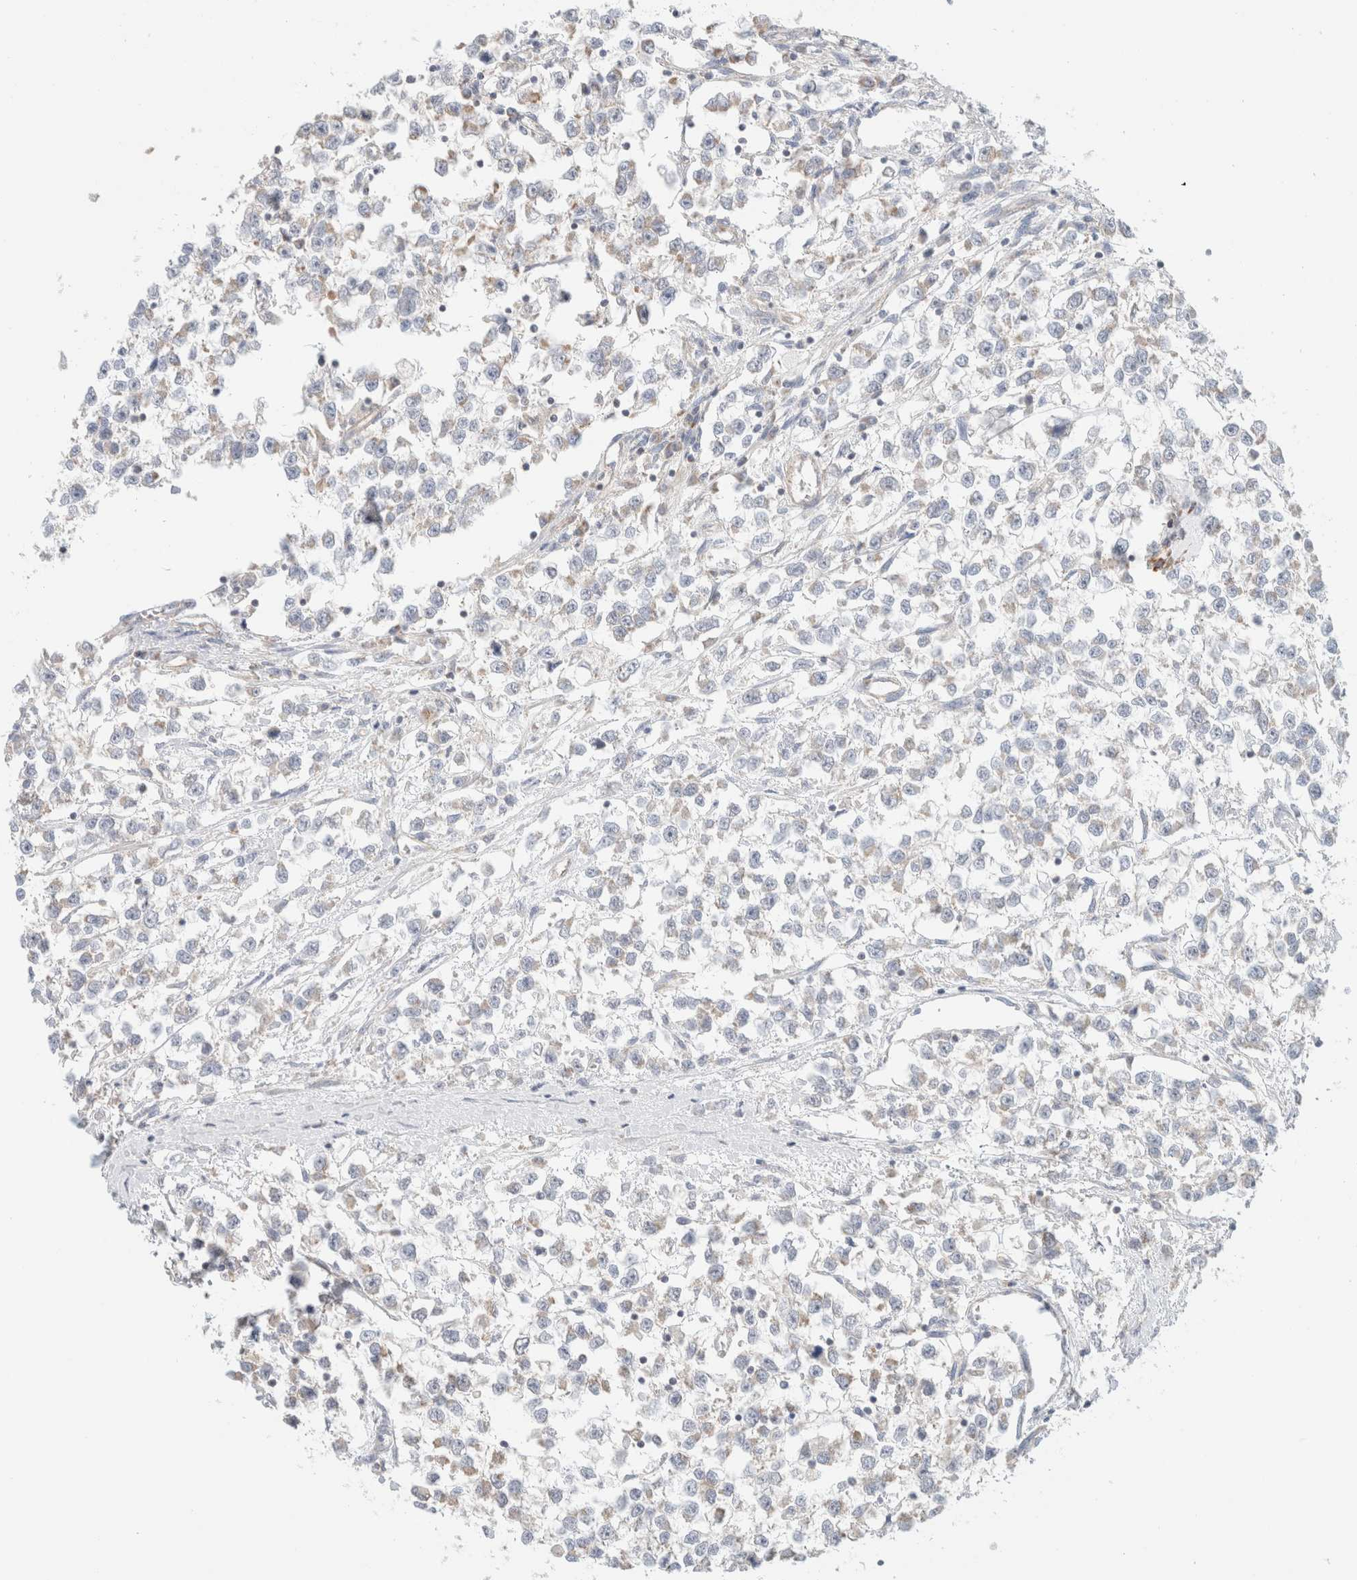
{"staining": {"intensity": "weak", "quantity": "<25%", "location": "cytoplasmic/membranous"}, "tissue": "testis cancer", "cell_type": "Tumor cells", "image_type": "cancer", "snomed": [{"axis": "morphology", "description": "Seminoma, NOS"}, {"axis": "morphology", "description": "Carcinoma, Embryonal, NOS"}, {"axis": "topography", "description": "Testis"}], "caption": "High power microscopy photomicrograph of an immunohistochemistry image of testis embryonal carcinoma, revealing no significant staining in tumor cells.", "gene": "MRM3", "patient": {"sex": "male", "age": 51}}